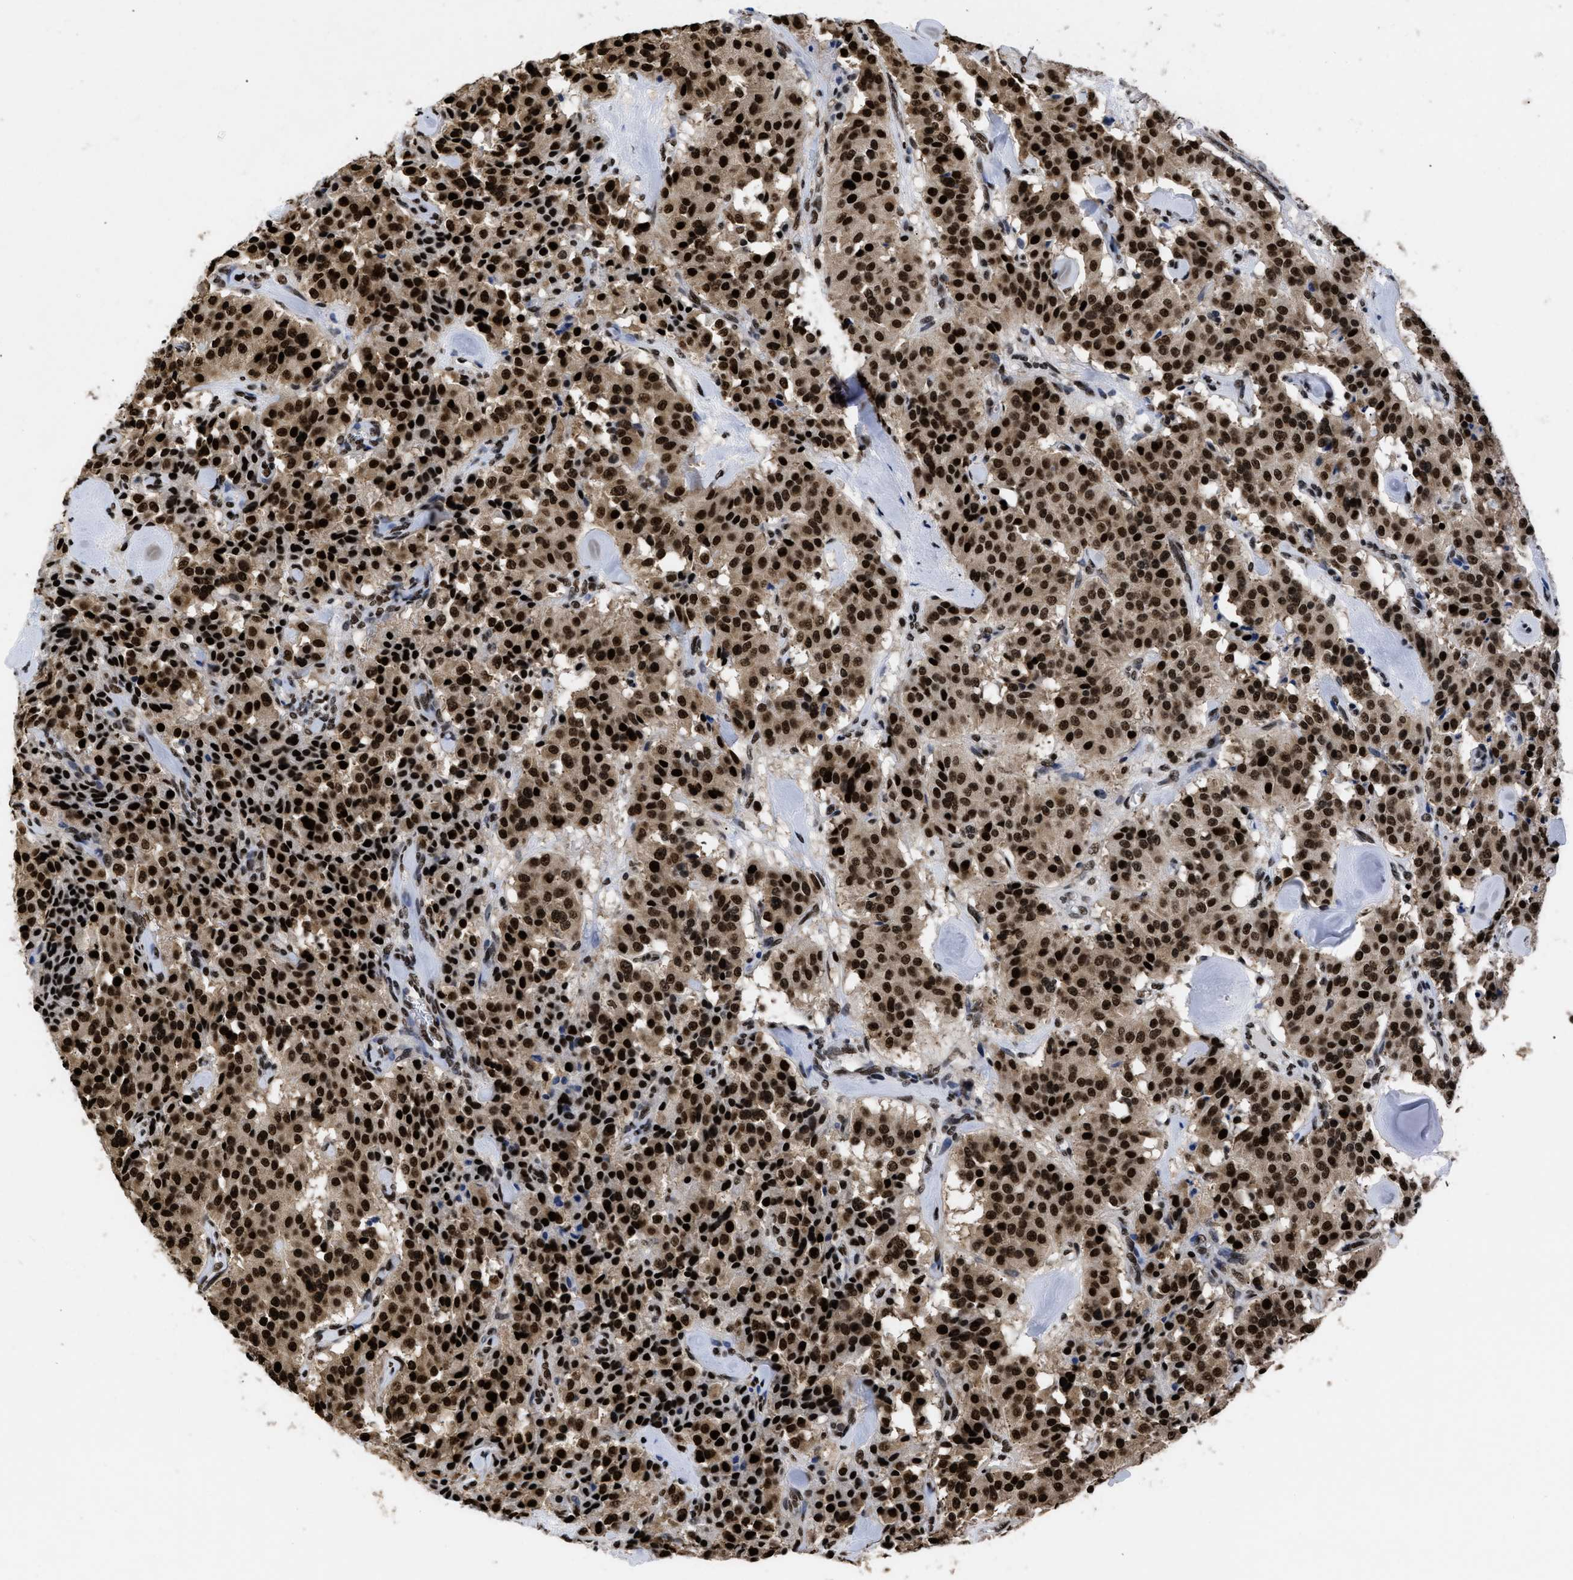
{"staining": {"intensity": "strong", "quantity": ">75%", "location": "cytoplasmic/membranous,nuclear"}, "tissue": "carcinoid", "cell_type": "Tumor cells", "image_type": "cancer", "snomed": [{"axis": "morphology", "description": "Carcinoid, malignant, NOS"}, {"axis": "topography", "description": "Lung"}], "caption": "Protein expression analysis of human carcinoid (malignant) reveals strong cytoplasmic/membranous and nuclear positivity in about >75% of tumor cells. (DAB IHC, brown staining for protein, blue staining for nuclei).", "gene": "CALHM3", "patient": {"sex": "male", "age": 30}}